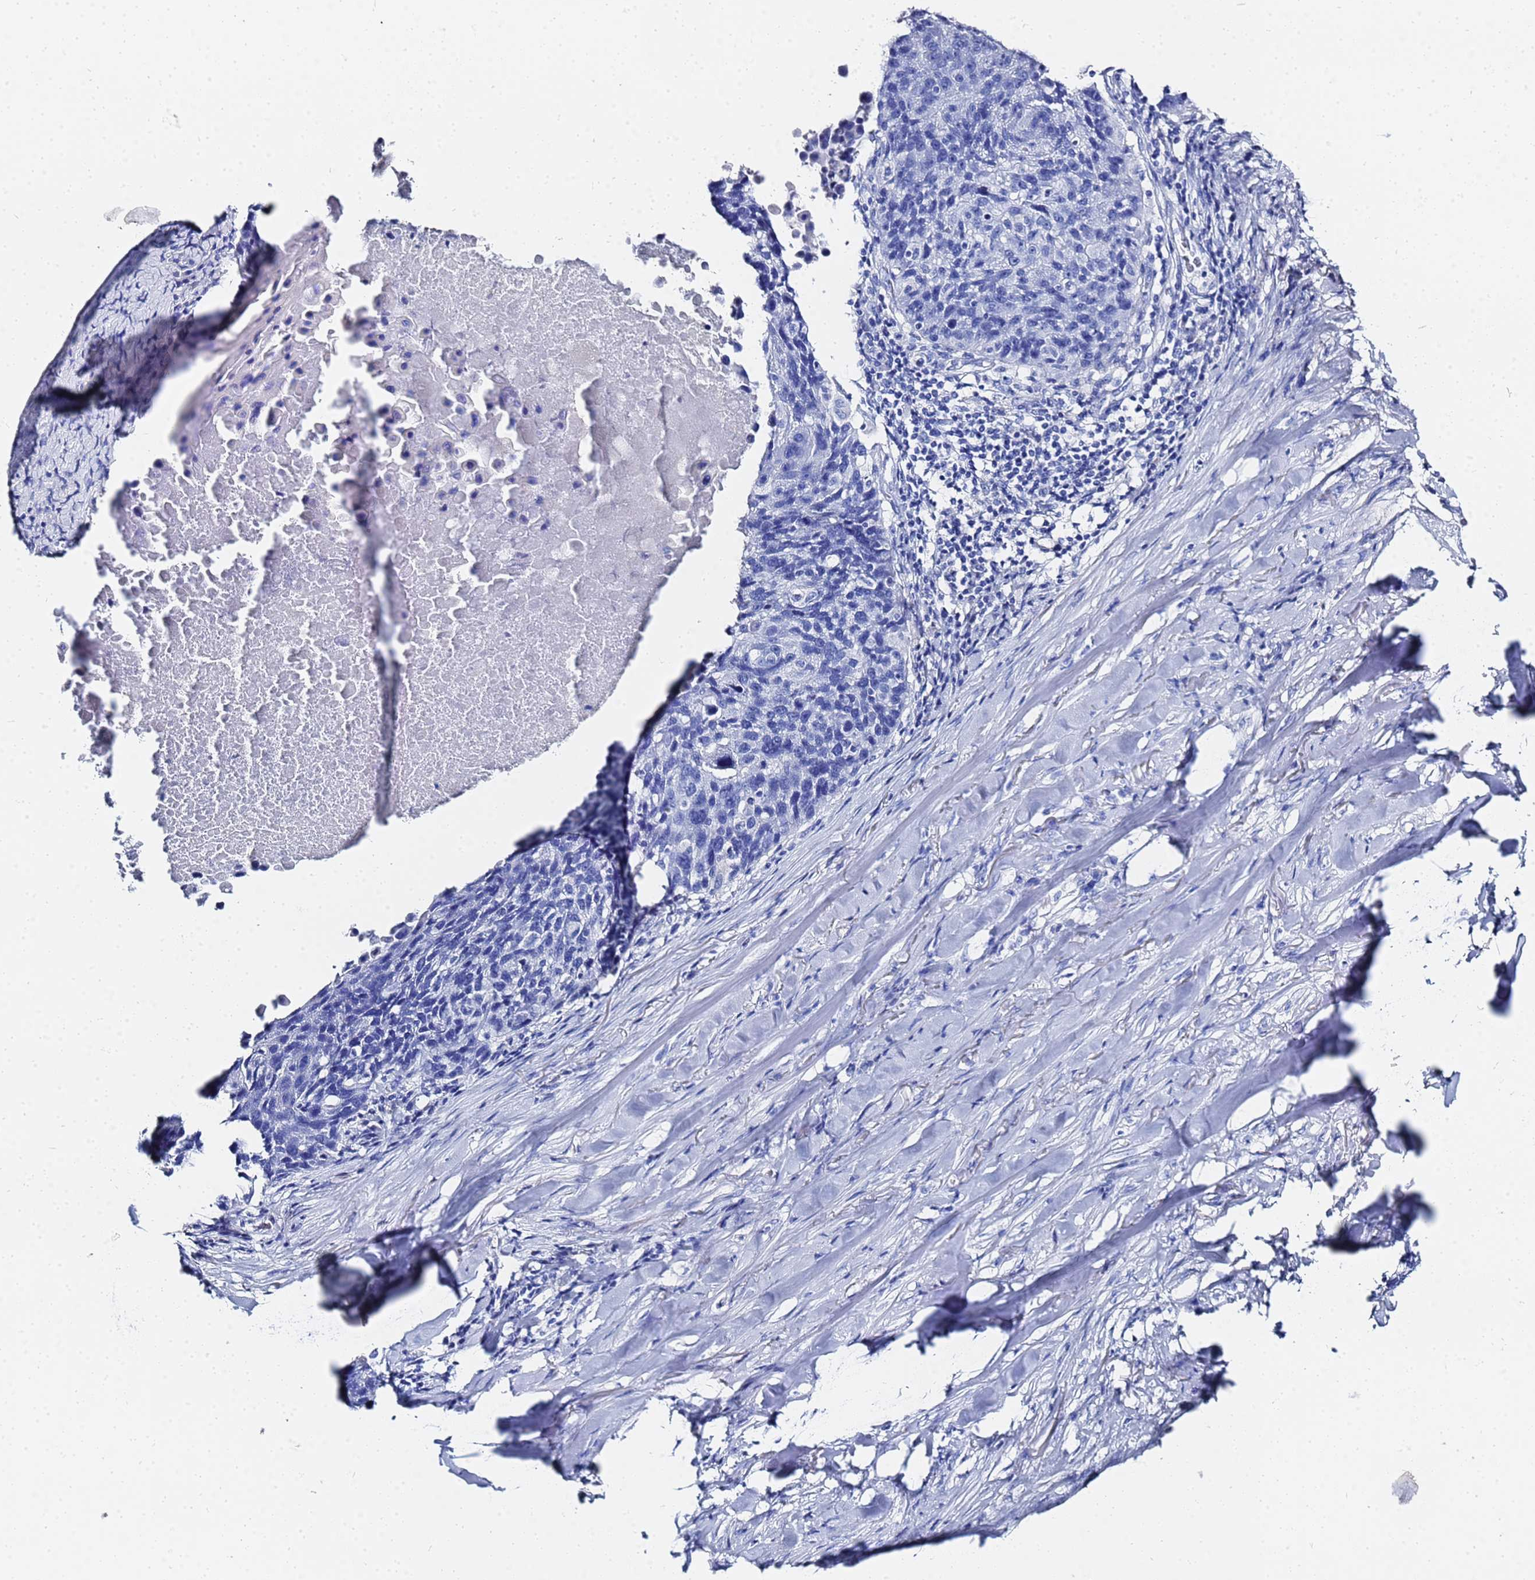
{"staining": {"intensity": "negative", "quantity": "none", "location": "none"}, "tissue": "lung cancer", "cell_type": "Tumor cells", "image_type": "cancer", "snomed": [{"axis": "morphology", "description": "Normal tissue, NOS"}, {"axis": "morphology", "description": "Squamous cell carcinoma, NOS"}, {"axis": "topography", "description": "Lymph node"}, {"axis": "topography", "description": "Lung"}], "caption": "Immunohistochemical staining of squamous cell carcinoma (lung) displays no significant positivity in tumor cells.", "gene": "GGT1", "patient": {"sex": "male", "age": 66}}